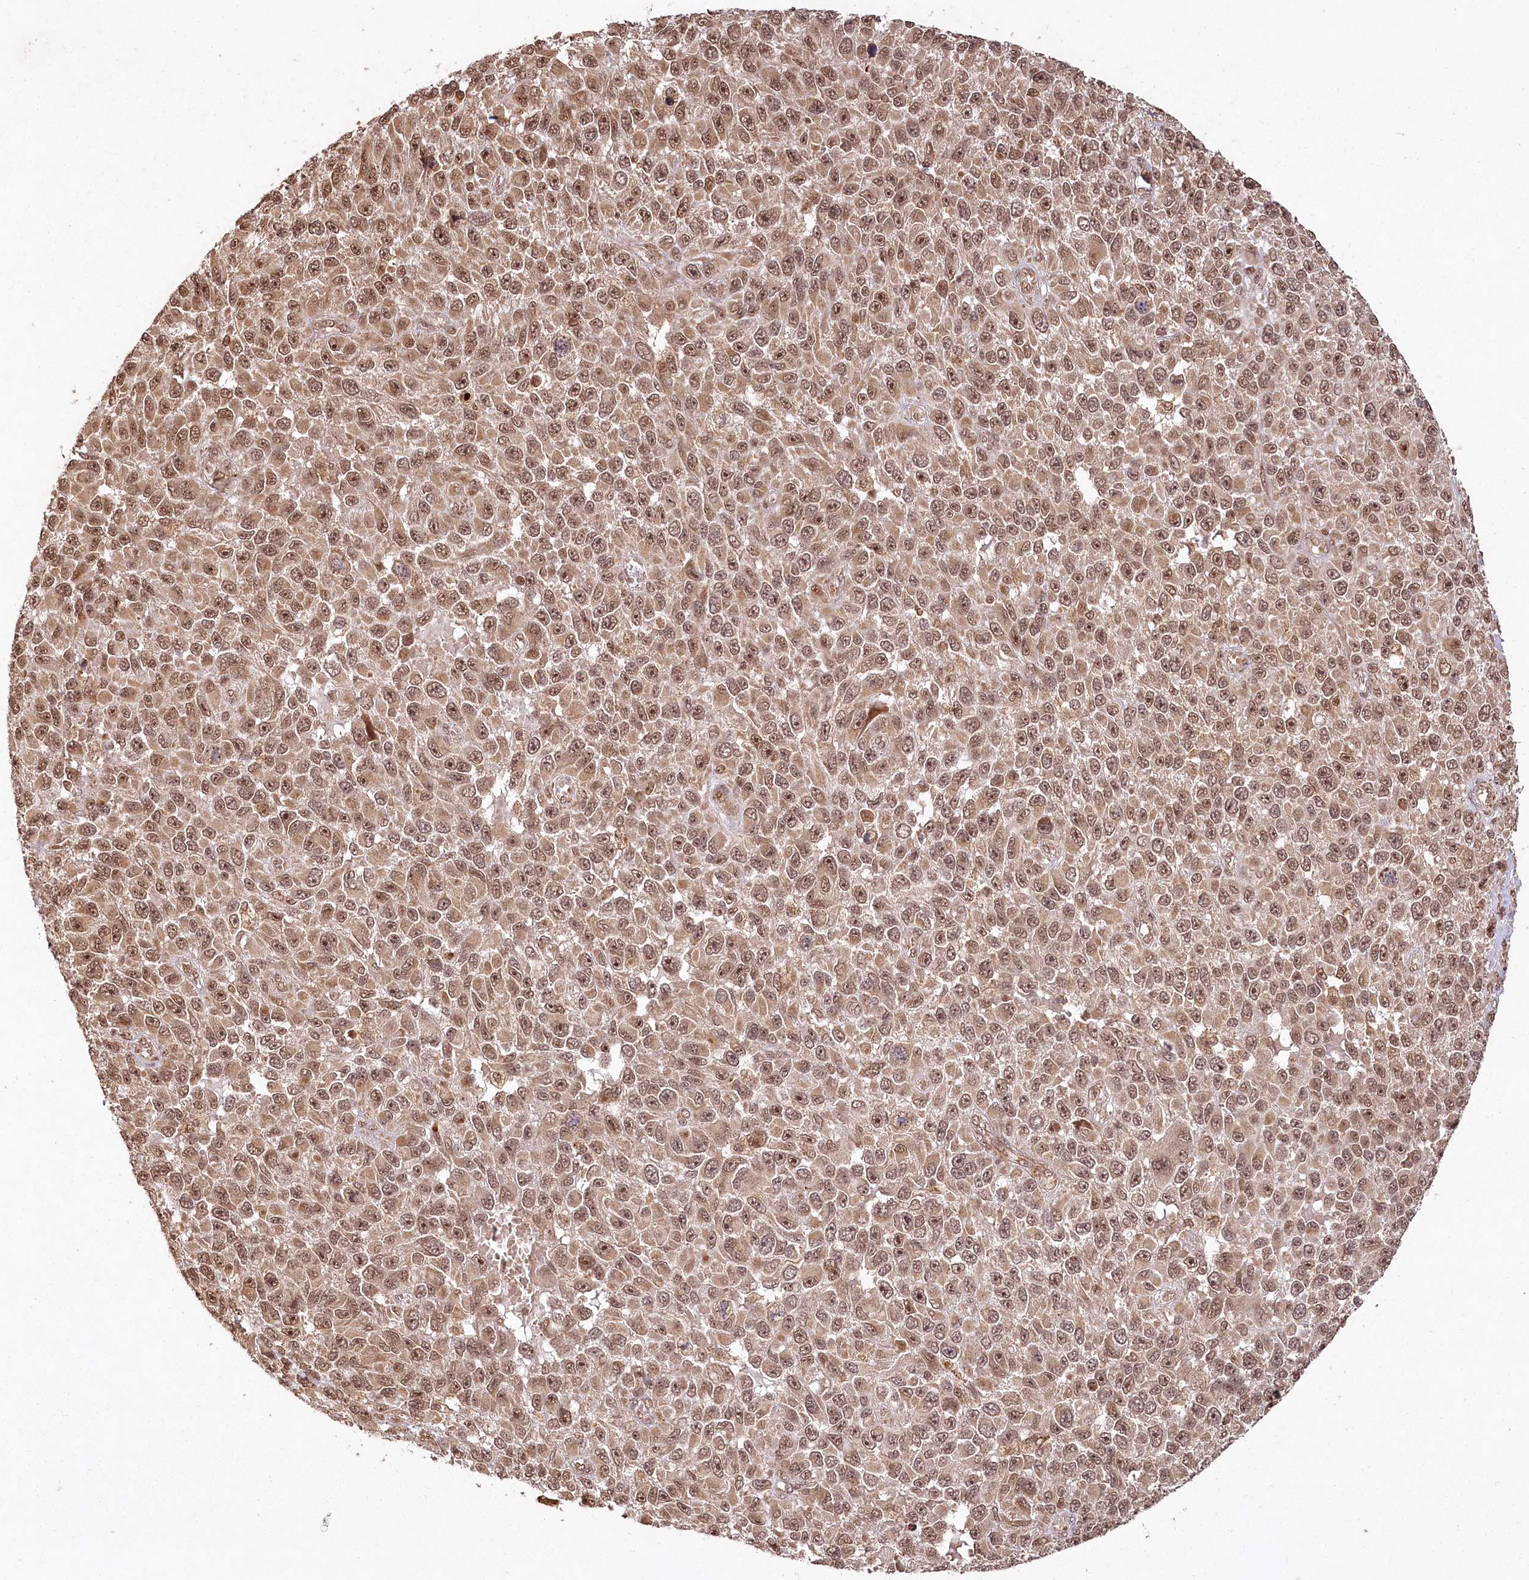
{"staining": {"intensity": "moderate", "quantity": ">75%", "location": "cytoplasmic/membranous,nuclear"}, "tissue": "melanoma", "cell_type": "Tumor cells", "image_type": "cancer", "snomed": [{"axis": "morphology", "description": "Malignant melanoma, NOS"}, {"axis": "topography", "description": "Skin"}], "caption": "Moderate cytoplasmic/membranous and nuclear expression is seen in approximately >75% of tumor cells in melanoma.", "gene": "MICU1", "patient": {"sex": "female", "age": 96}}